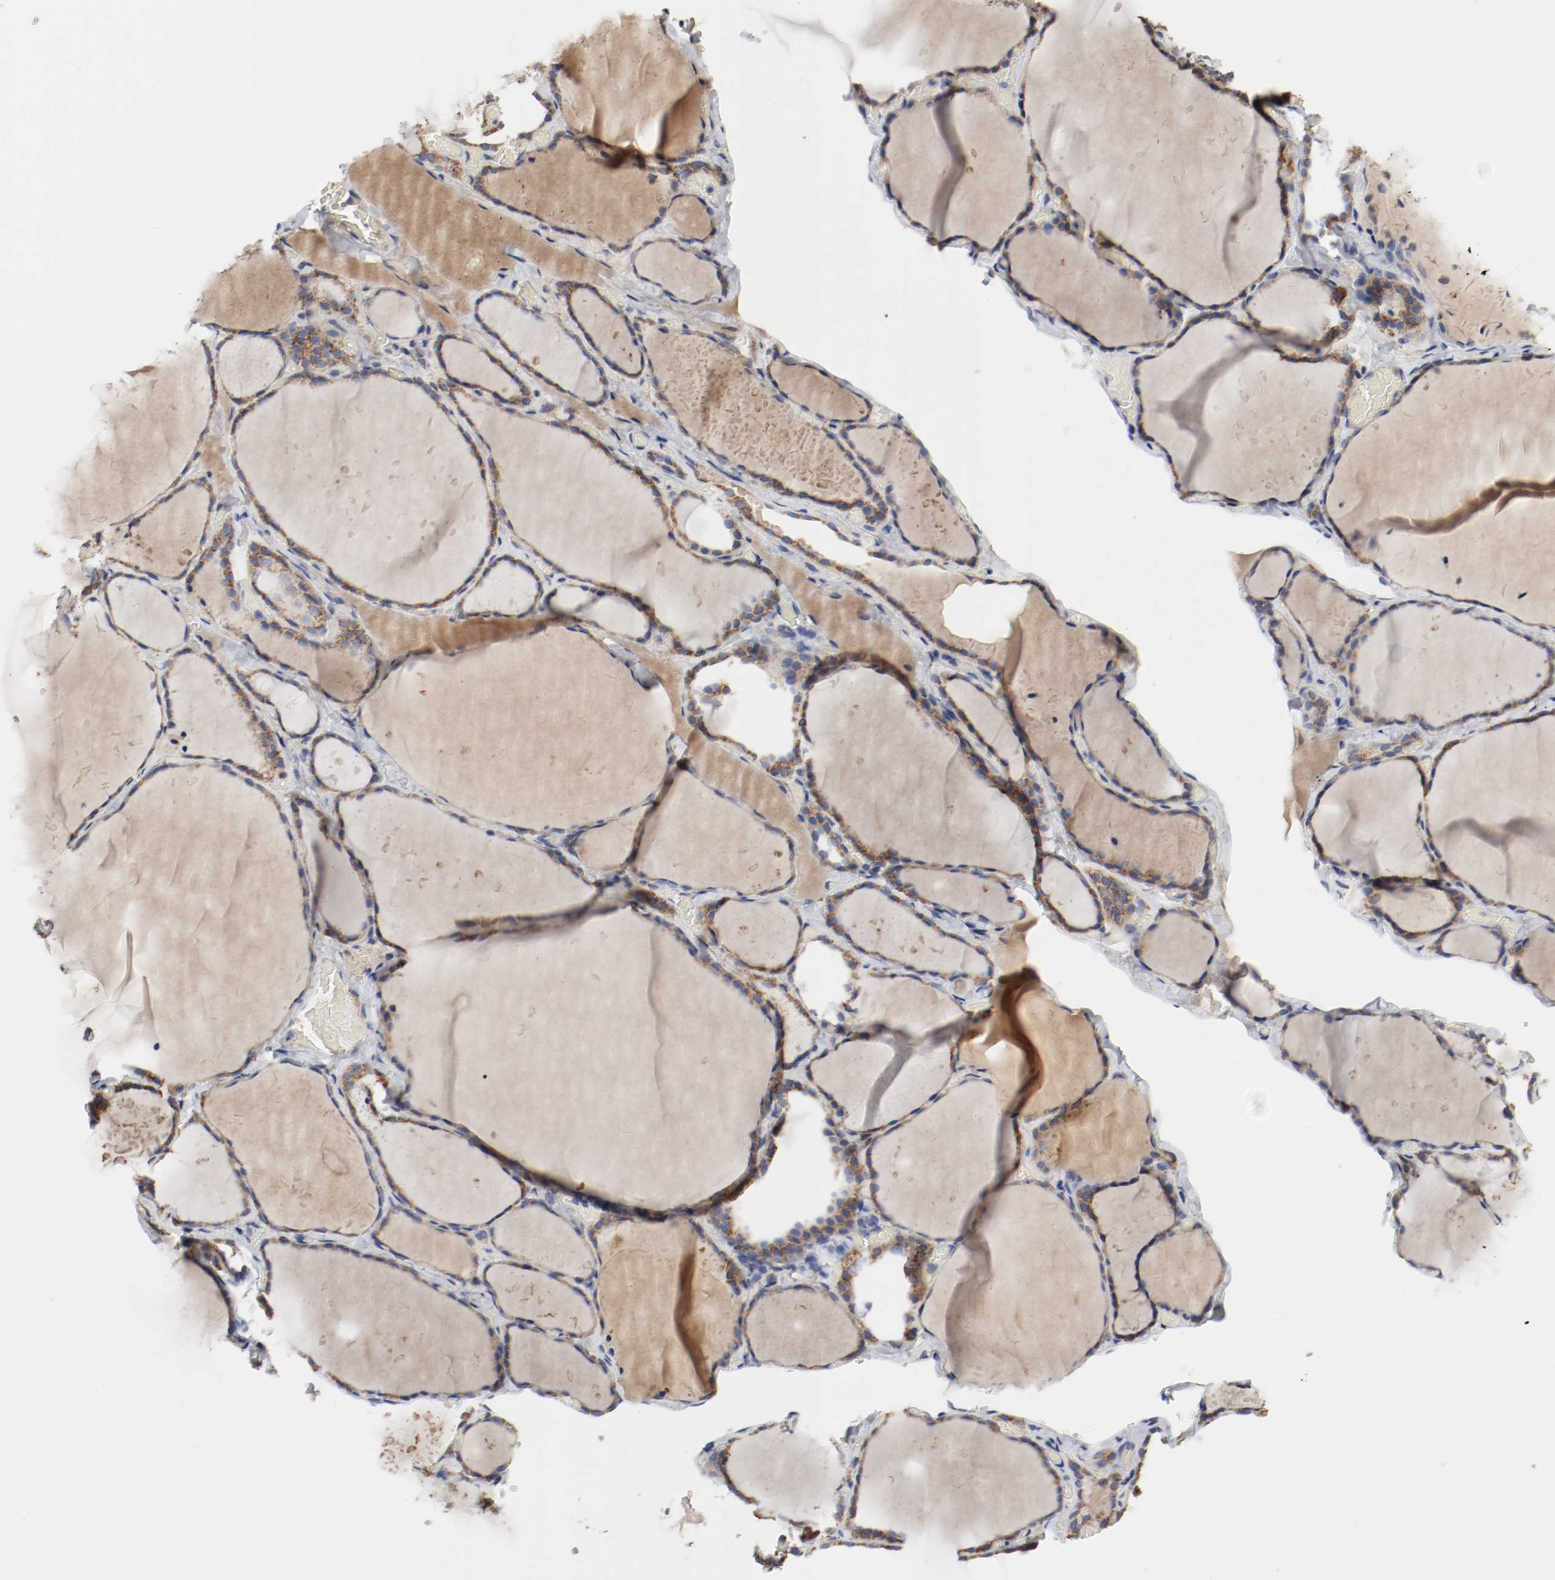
{"staining": {"intensity": "moderate", "quantity": ">75%", "location": "cytoplasmic/membranous"}, "tissue": "thyroid gland", "cell_type": "Glandular cells", "image_type": "normal", "snomed": [{"axis": "morphology", "description": "Normal tissue, NOS"}, {"axis": "topography", "description": "Thyroid gland"}], "caption": "Brown immunohistochemical staining in normal thyroid gland displays moderate cytoplasmic/membranous expression in about >75% of glandular cells. The staining was performed using DAB (3,3'-diaminobenzidine) to visualize the protein expression in brown, while the nuclei were stained in blue with hematoxylin (Magnification: 20x).", "gene": "AFG3L2", "patient": {"sex": "female", "age": 22}}